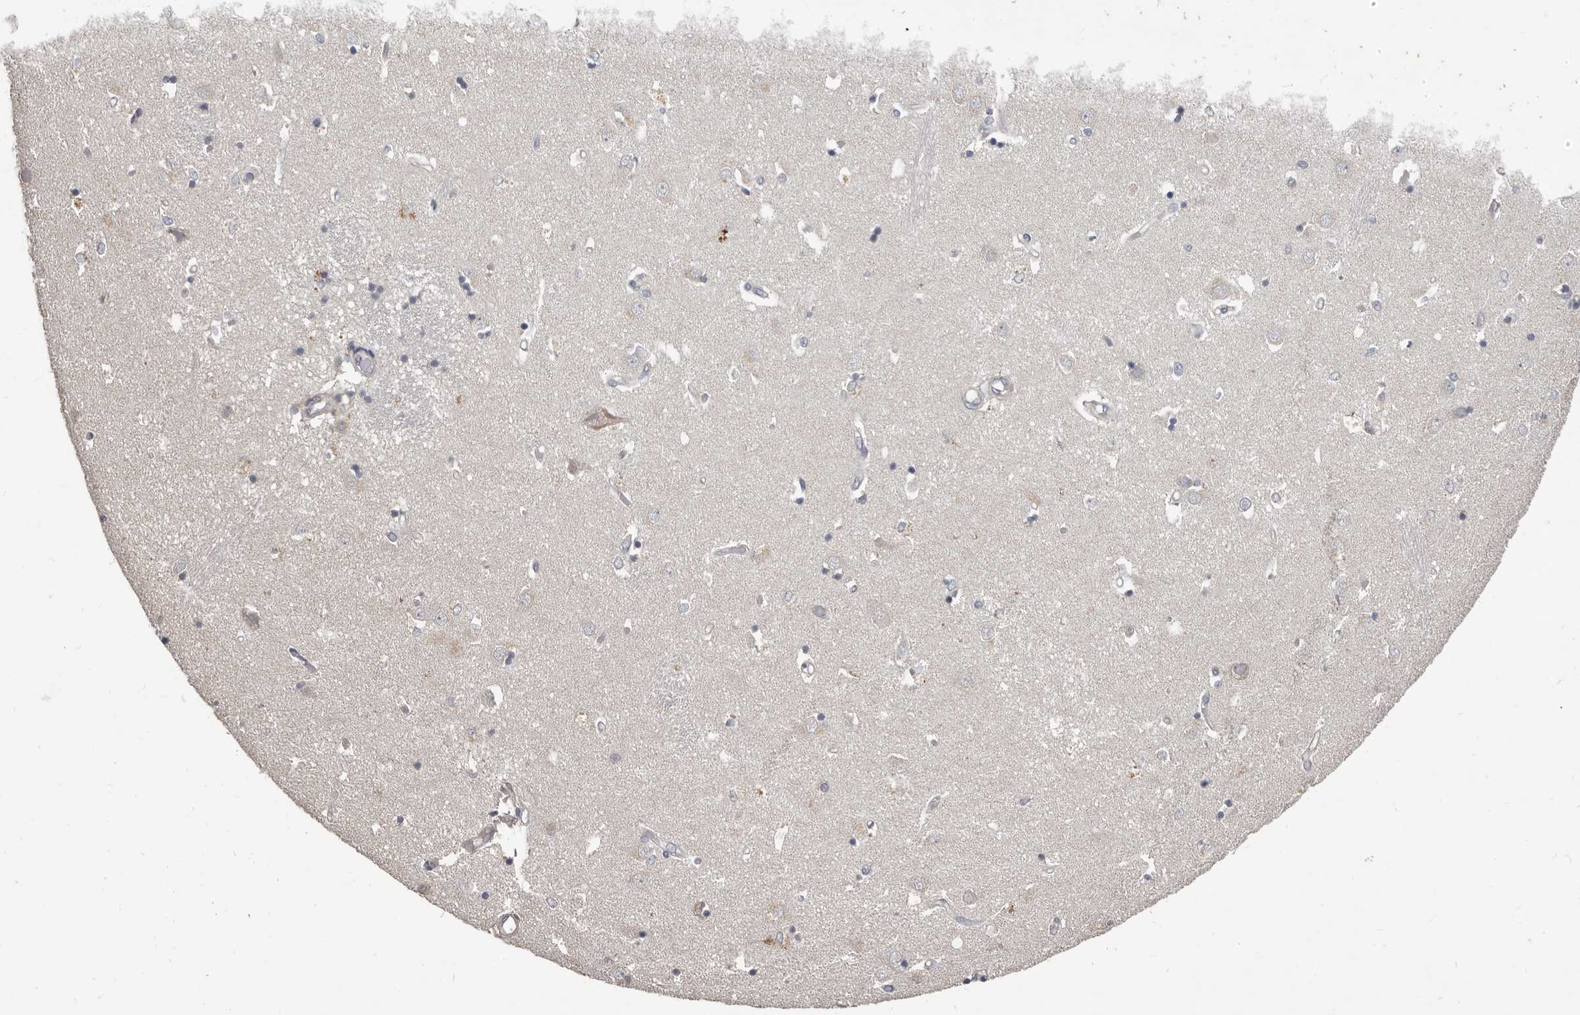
{"staining": {"intensity": "negative", "quantity": "none", "location": "none"}, "tissue": "caudate", "cell_type": "Glial cells", "image_type": "normal", "snomed": [{"axis": "morphology", "description": "Normal tissue, NOS"}, {"axis": "topography", "description": "Lateral ventricle wall"}], "caption": "IHC of benign human caudate reveals no staining in glial cells. Nuclei are stained in blue.", "gene": "AKNAD1", "patient": {"sex": "male", "age": 45}}